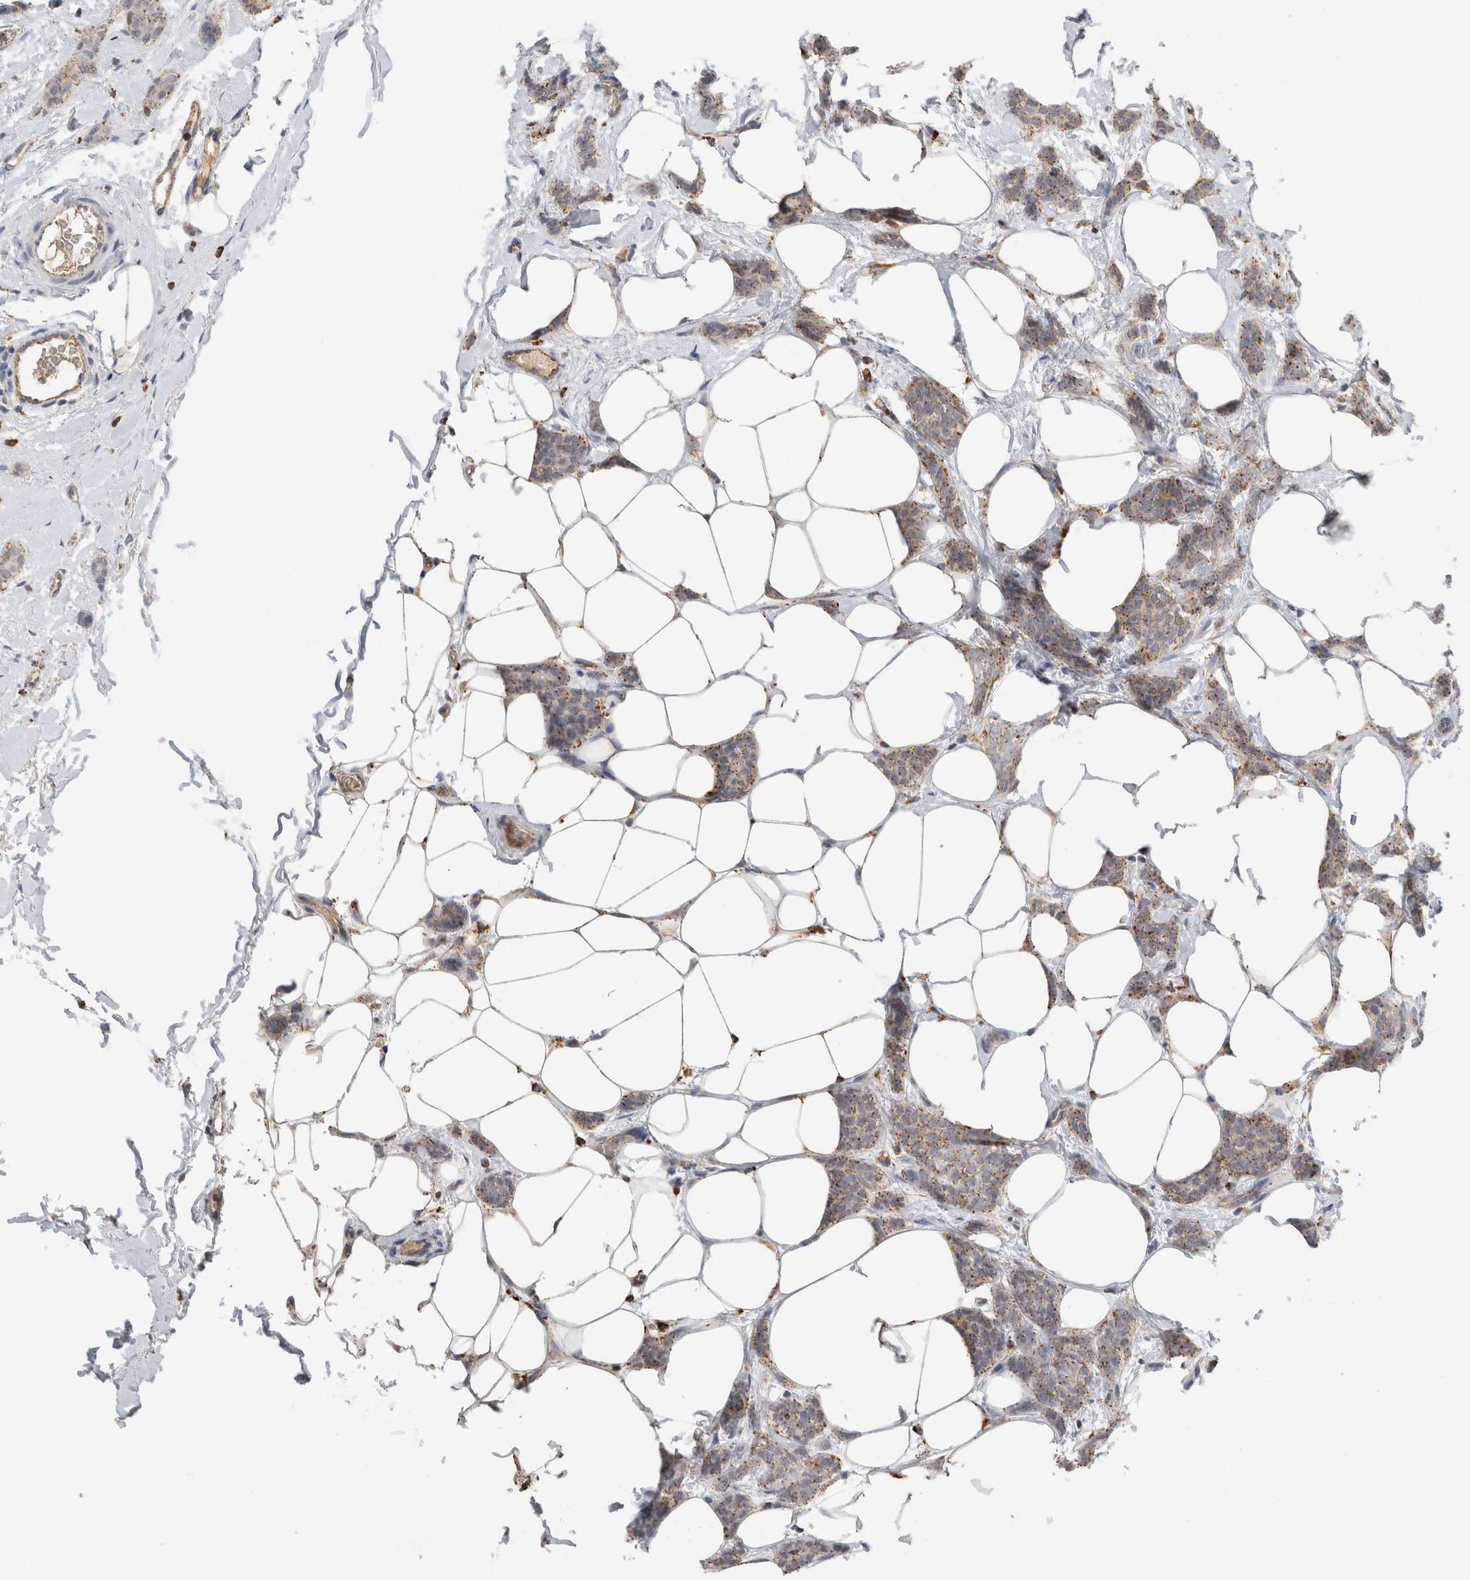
{"staining": {"intensity": "moderate", "quantity": ">75%", "location": "cytoplasmic/membranous"}, "tissue": "breast cancer", "cell_type": "Tumor cells", "image_type": "cancer", "snomed": [{"axis": "morphology", "description": "Lobular carcinoma"}, {"axis": "topography", "description": "Skin"}, {"axis": "topography", "description": "Breast"}], "caption": "Human breast lobular carcinoma stained with a brown dye exhibits moderate cytoplasmic/membranous positive staining in about >75% of tumor cells.", "gene": "GNS", "patient": {"sex": "female", "age": 46}}